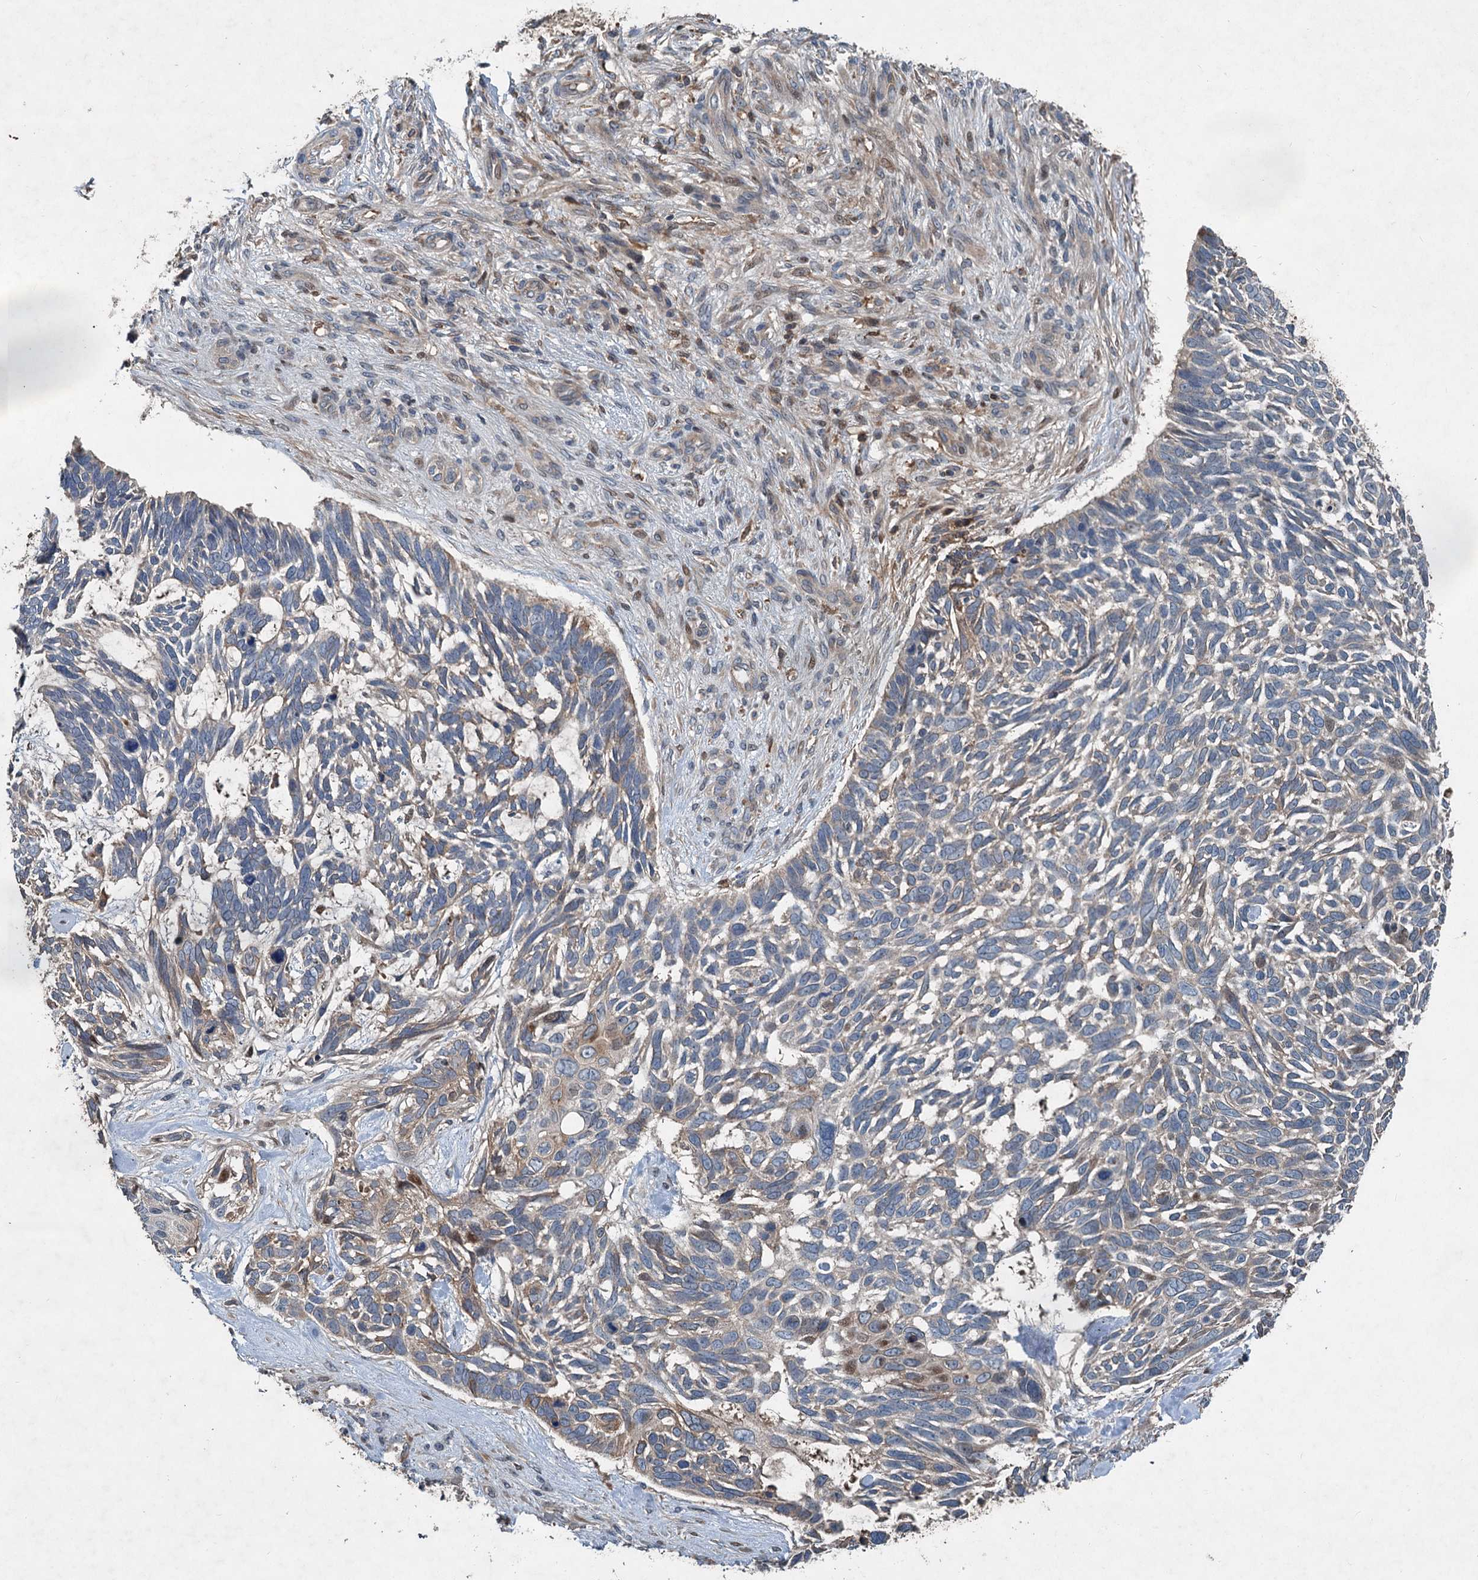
{"staining": {"intensity": "weak", "quantity": "25%-75%", "location": "cytoplasmic/membranous"}, "tissue": "skin cancer", "cell_type": "Tumor cells", "image_type": "cancer", "snomed": [{"axis": "morphology", "description": "Basal cell carcinoma"}, {"axis": "topography", "description": "Skin"}], "caption": "Protein staining of skin basal cell carcinoma tissue shows weak cytoplasmic/membranous positivity in about 25%-75% of tumor cells.", "gene": "TAPBPL", "patient": {"sex": "male", "age": 88}}